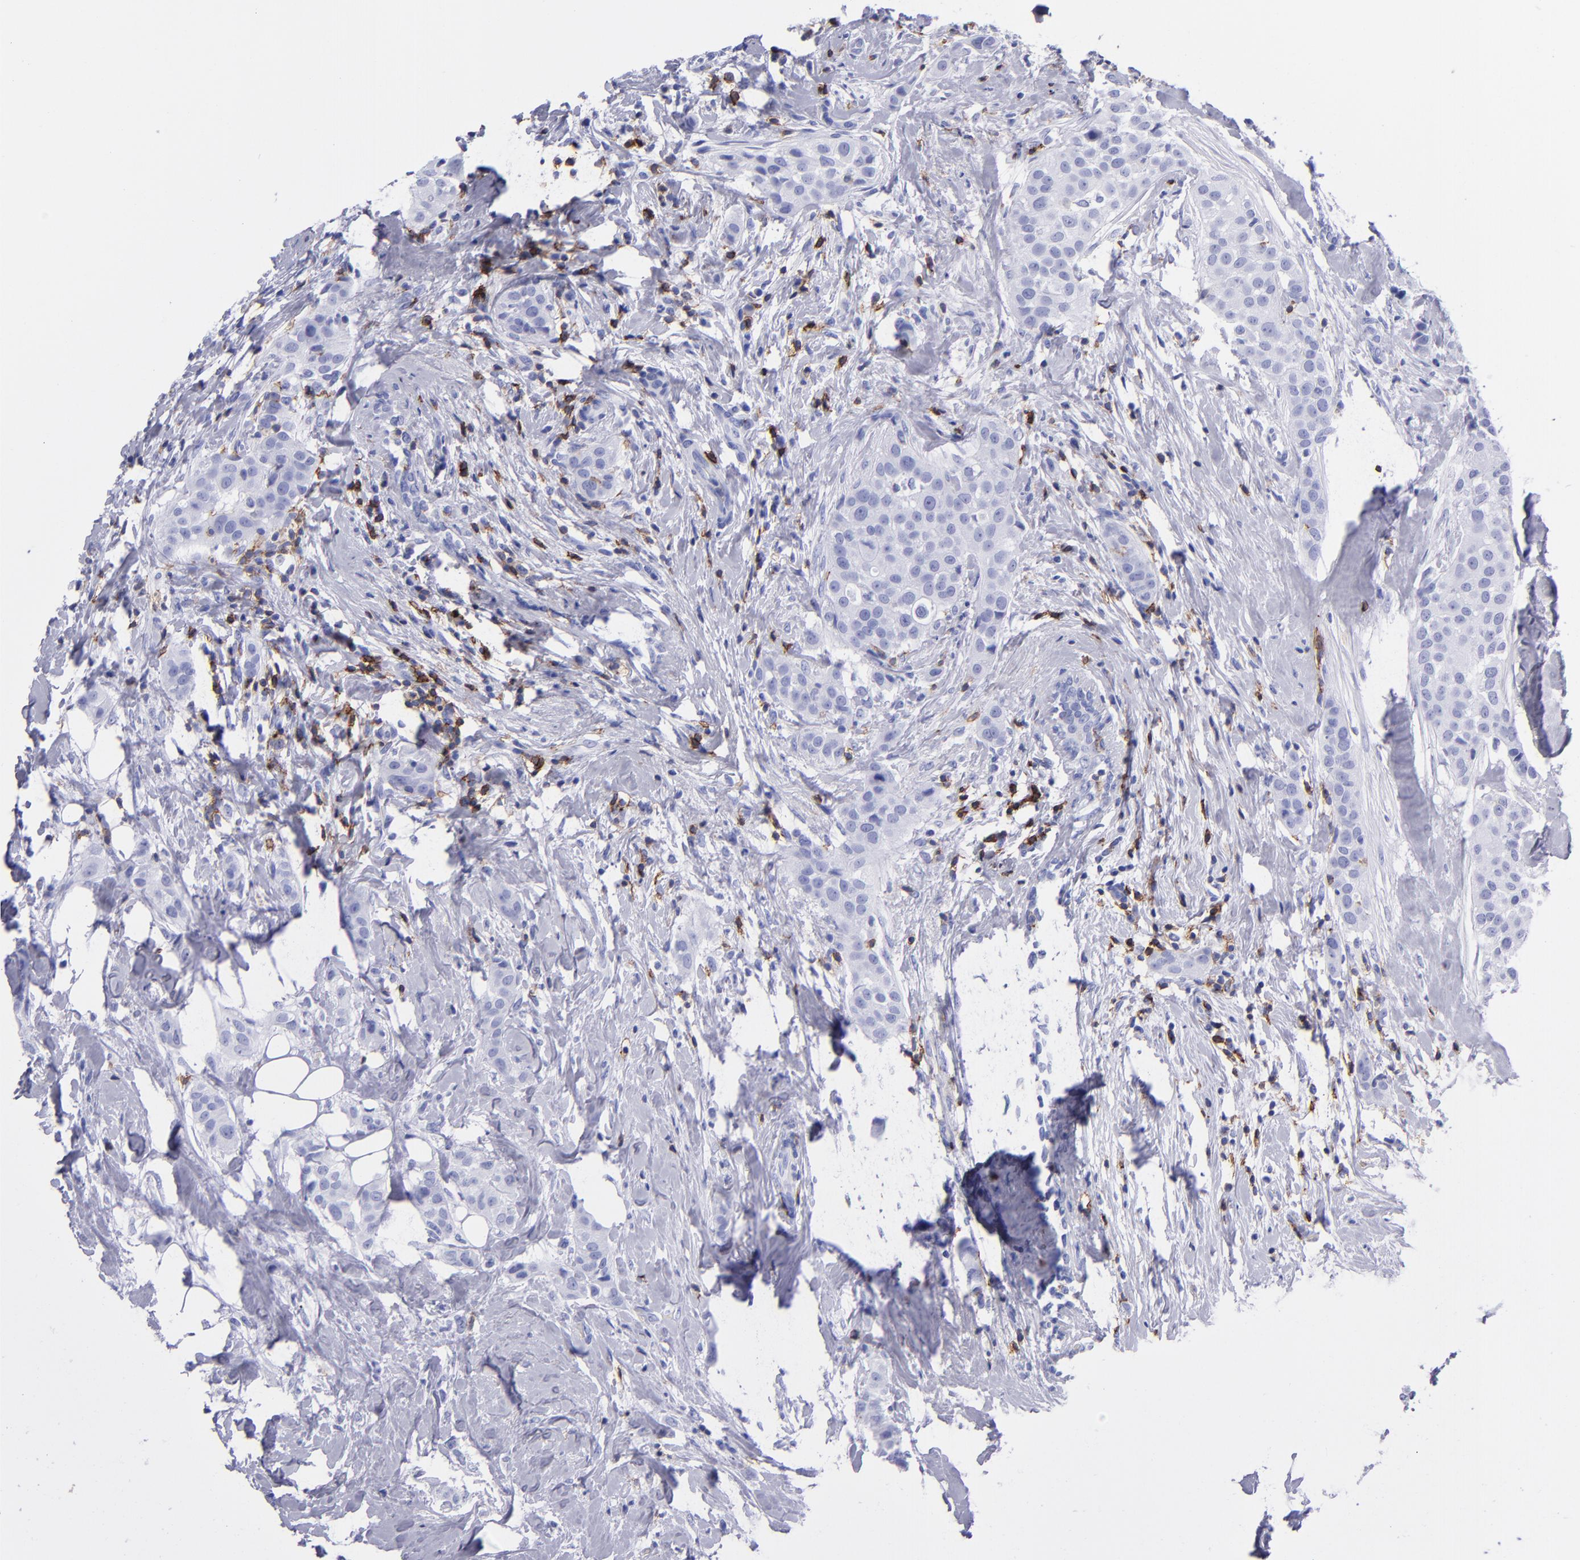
{"staining": {"intensity": "negative", "quantity": "none", "location": "none"}, "tissue": "breast cancer", "cell_type": "Tumor cells", "image_type": "cancer", "snomed": [{"axis": "morphology", "description": "Duct carcinoma"}, {"axis": "topography", "description": "Breast"}], "caption": "Intraductal carcinoma (breast) was stained to show a protein in brown. There is no significant staining in tumor cells.", "gene": "CD6", "patient": {"sex": "female", "age": 45}}